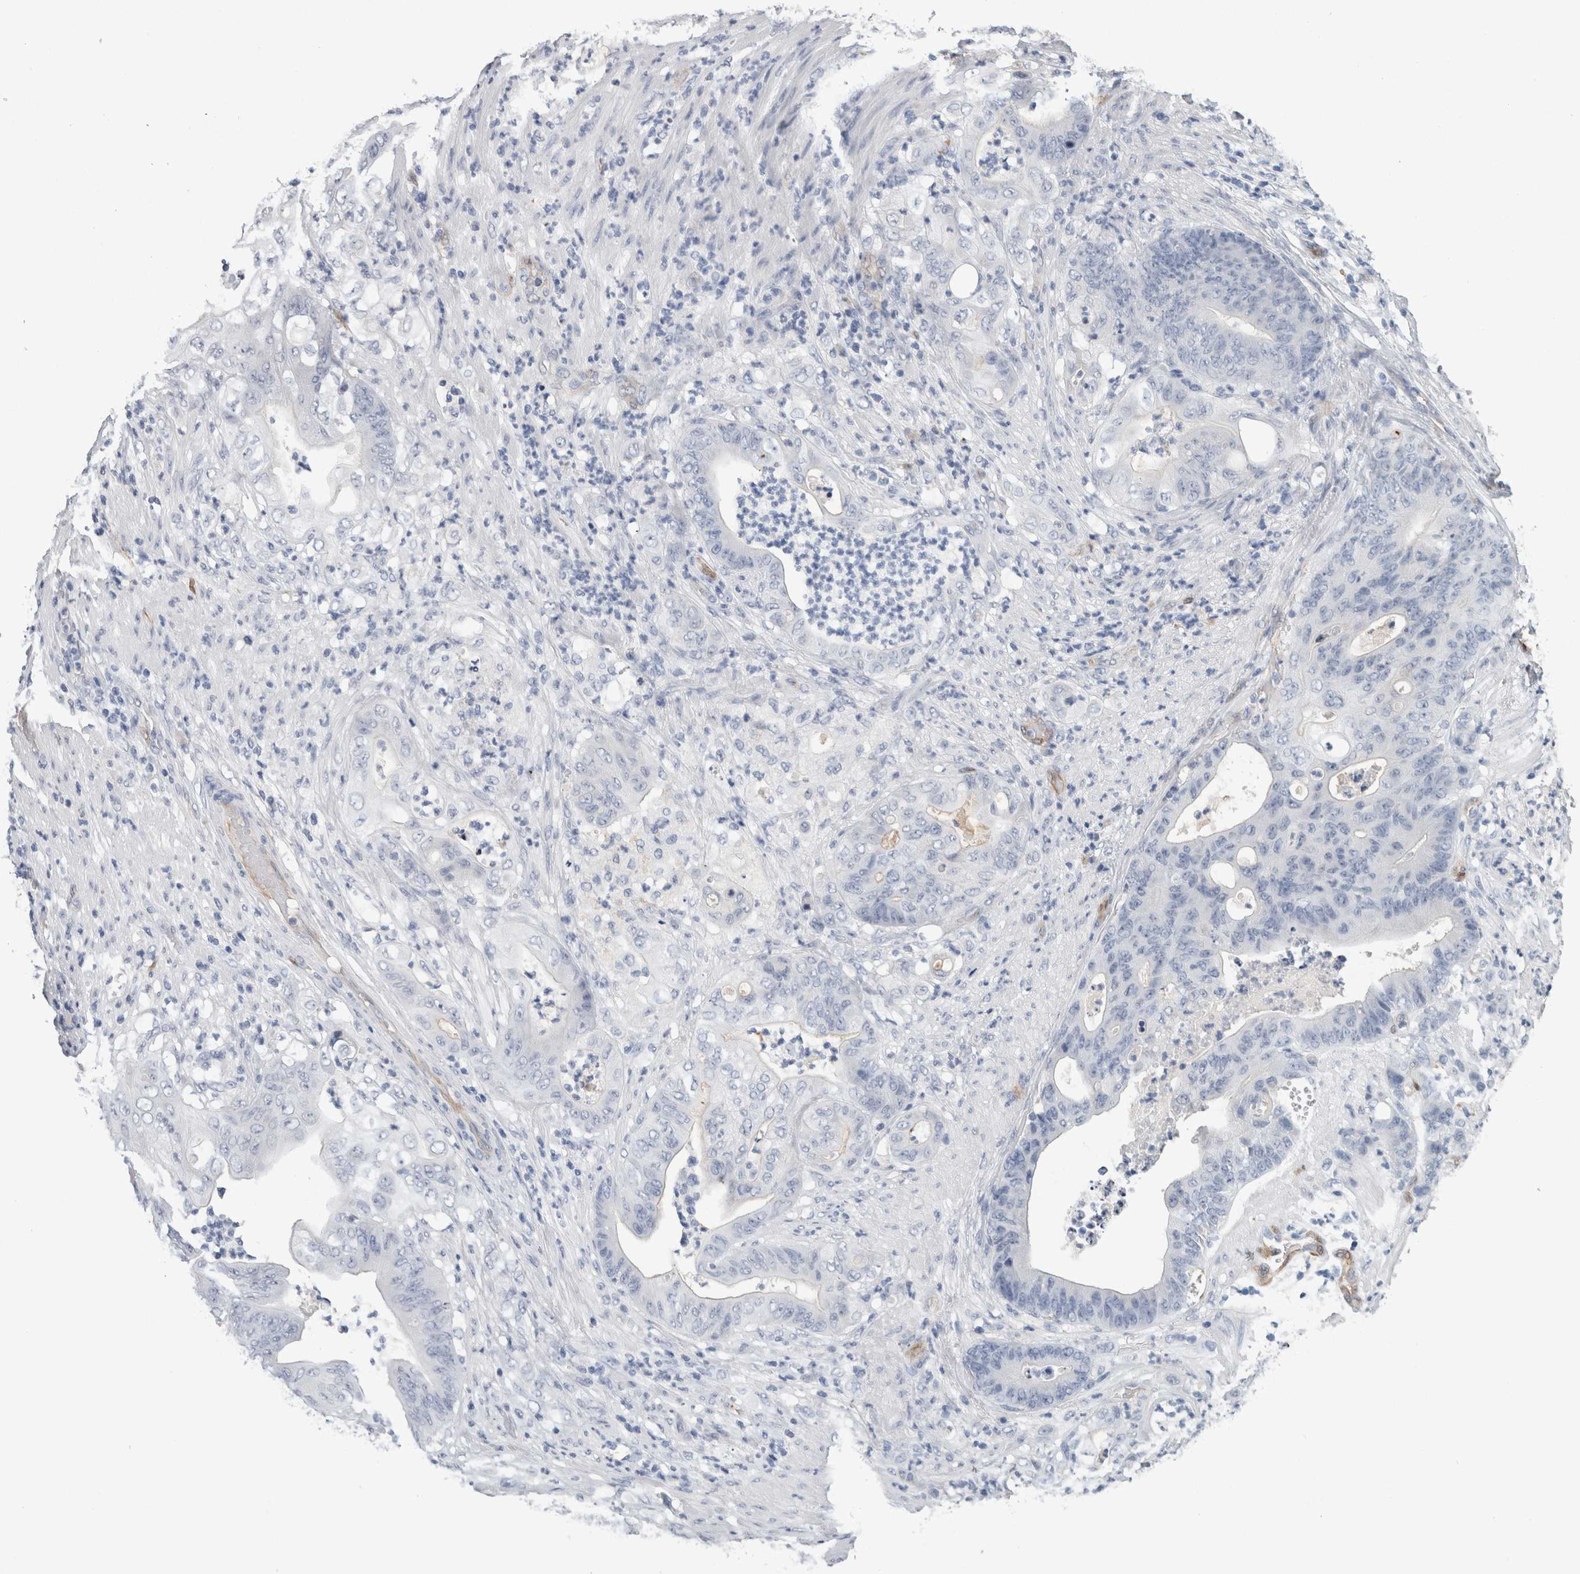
{"staining": {"intensity": "negative", "quantity": "none", "location": "none"}, "tissue": "stomach cancer", "cell_type": "Tumor cells", "image_type": "cancer", "snomed": [{"axis": "morphology", "description": "Adenocarcinoma, NOS"}, {"axis": "topography", "description": "Stomach"}], "caption": "Immunohistochemical staining of human stomach cancer shows no significant positivity in tumor cells.", "gene": "FABP4", "patient": {"sex": "female", "age": 73}}